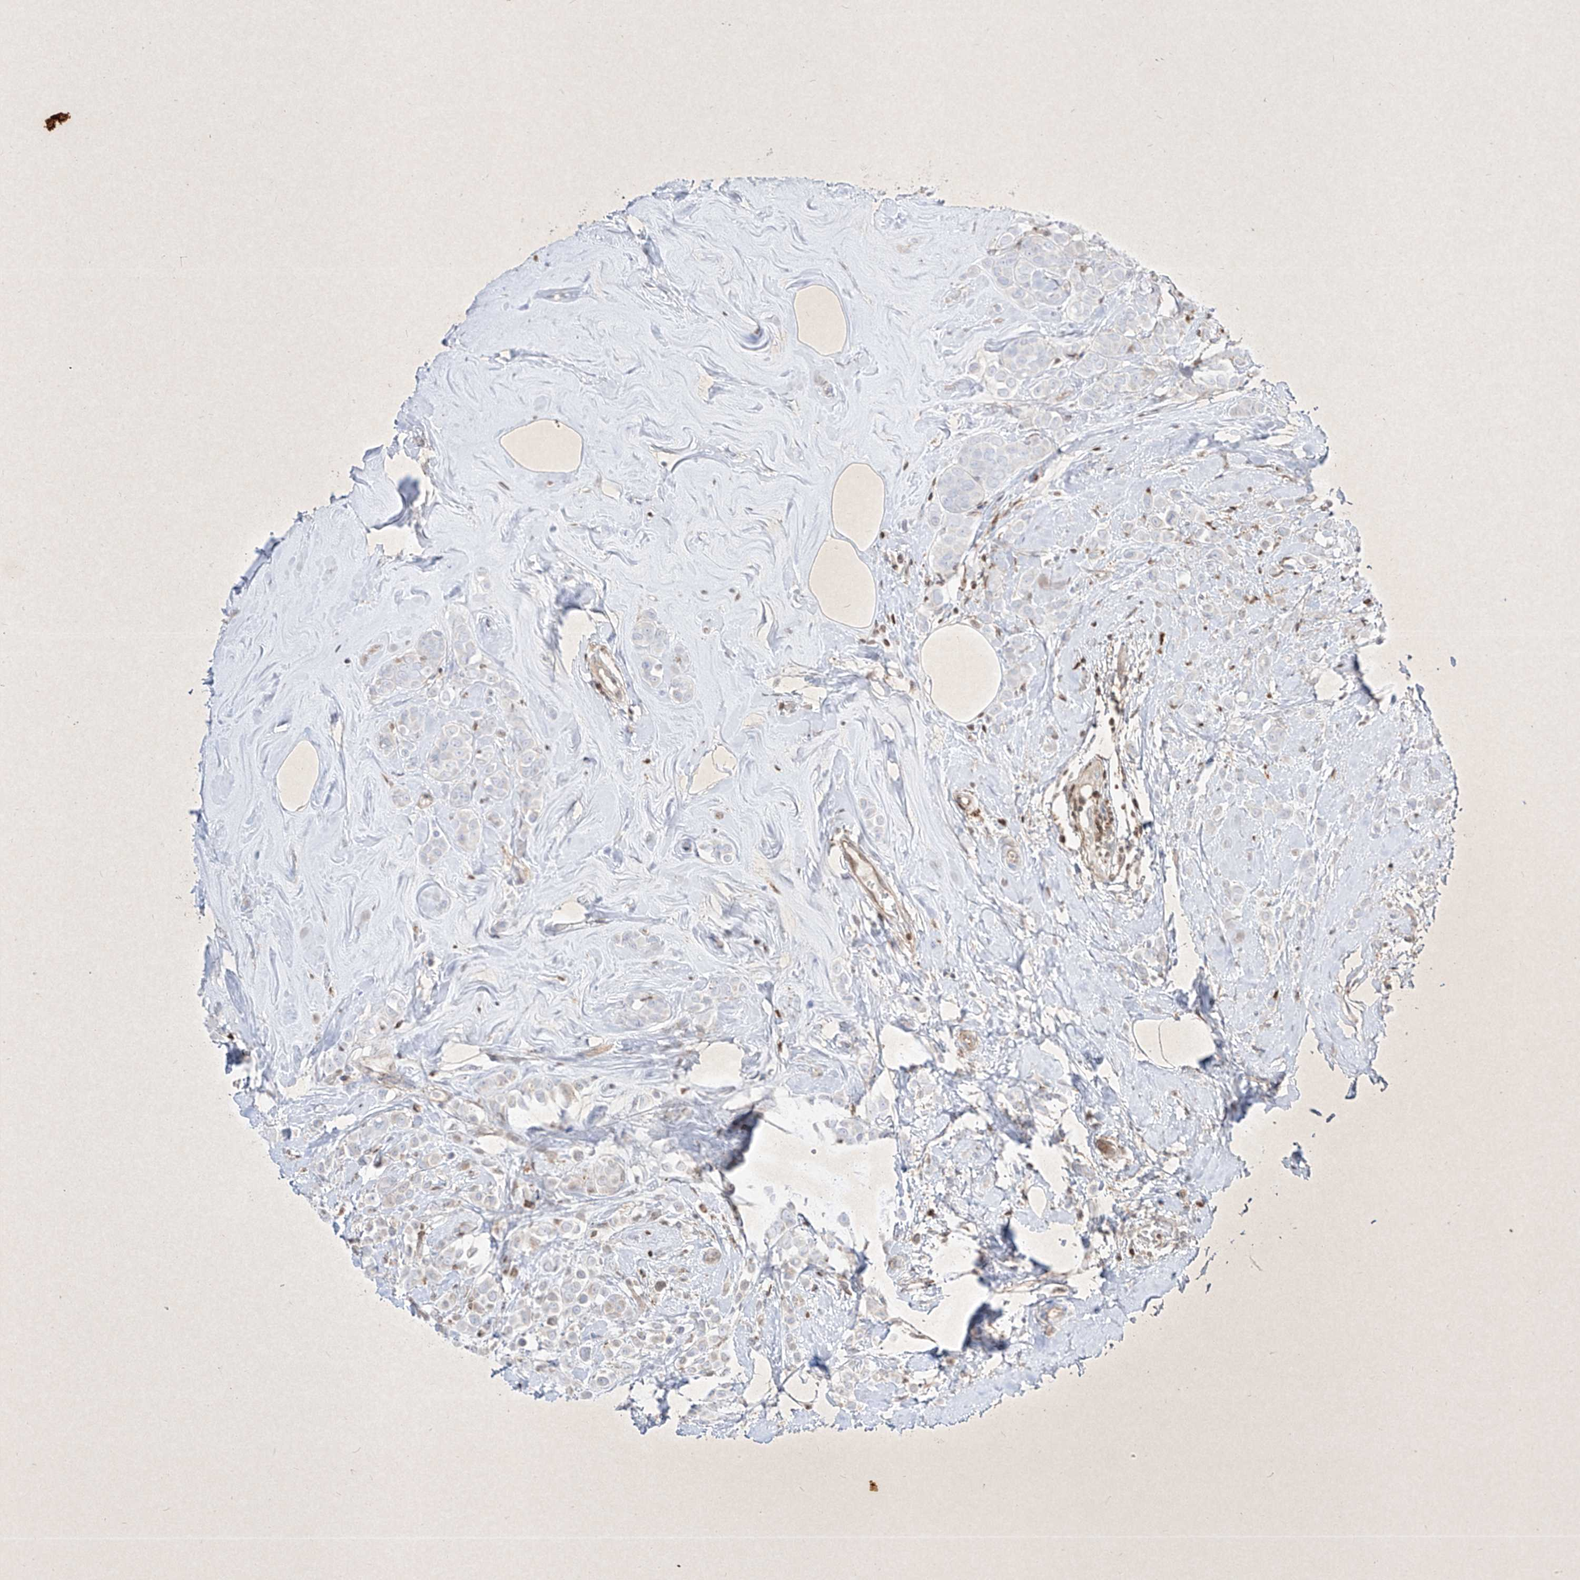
{"staining": {"intensity": "negative", "quantity": "none", "location": "none"}, "tissue": "breast cancer", "cell_type": "Tumor cells", "image_type": "cancer", "snomed": [{"axis": "morphology", "description": "Lobular carcinoma"}, {"axis": "topography", "description": "Breast"}], "caption": "An image of lobular carcinoma (breast) stained for a protein shows no brown staining in tumor cells. (Stains: DAB immunohistochemistry with hematoxylin counter stain, Microscopy: brightfield microscopy at high magnification).", "gene": "PSMB10", "patient": {"sex": "female", "age": 47}}